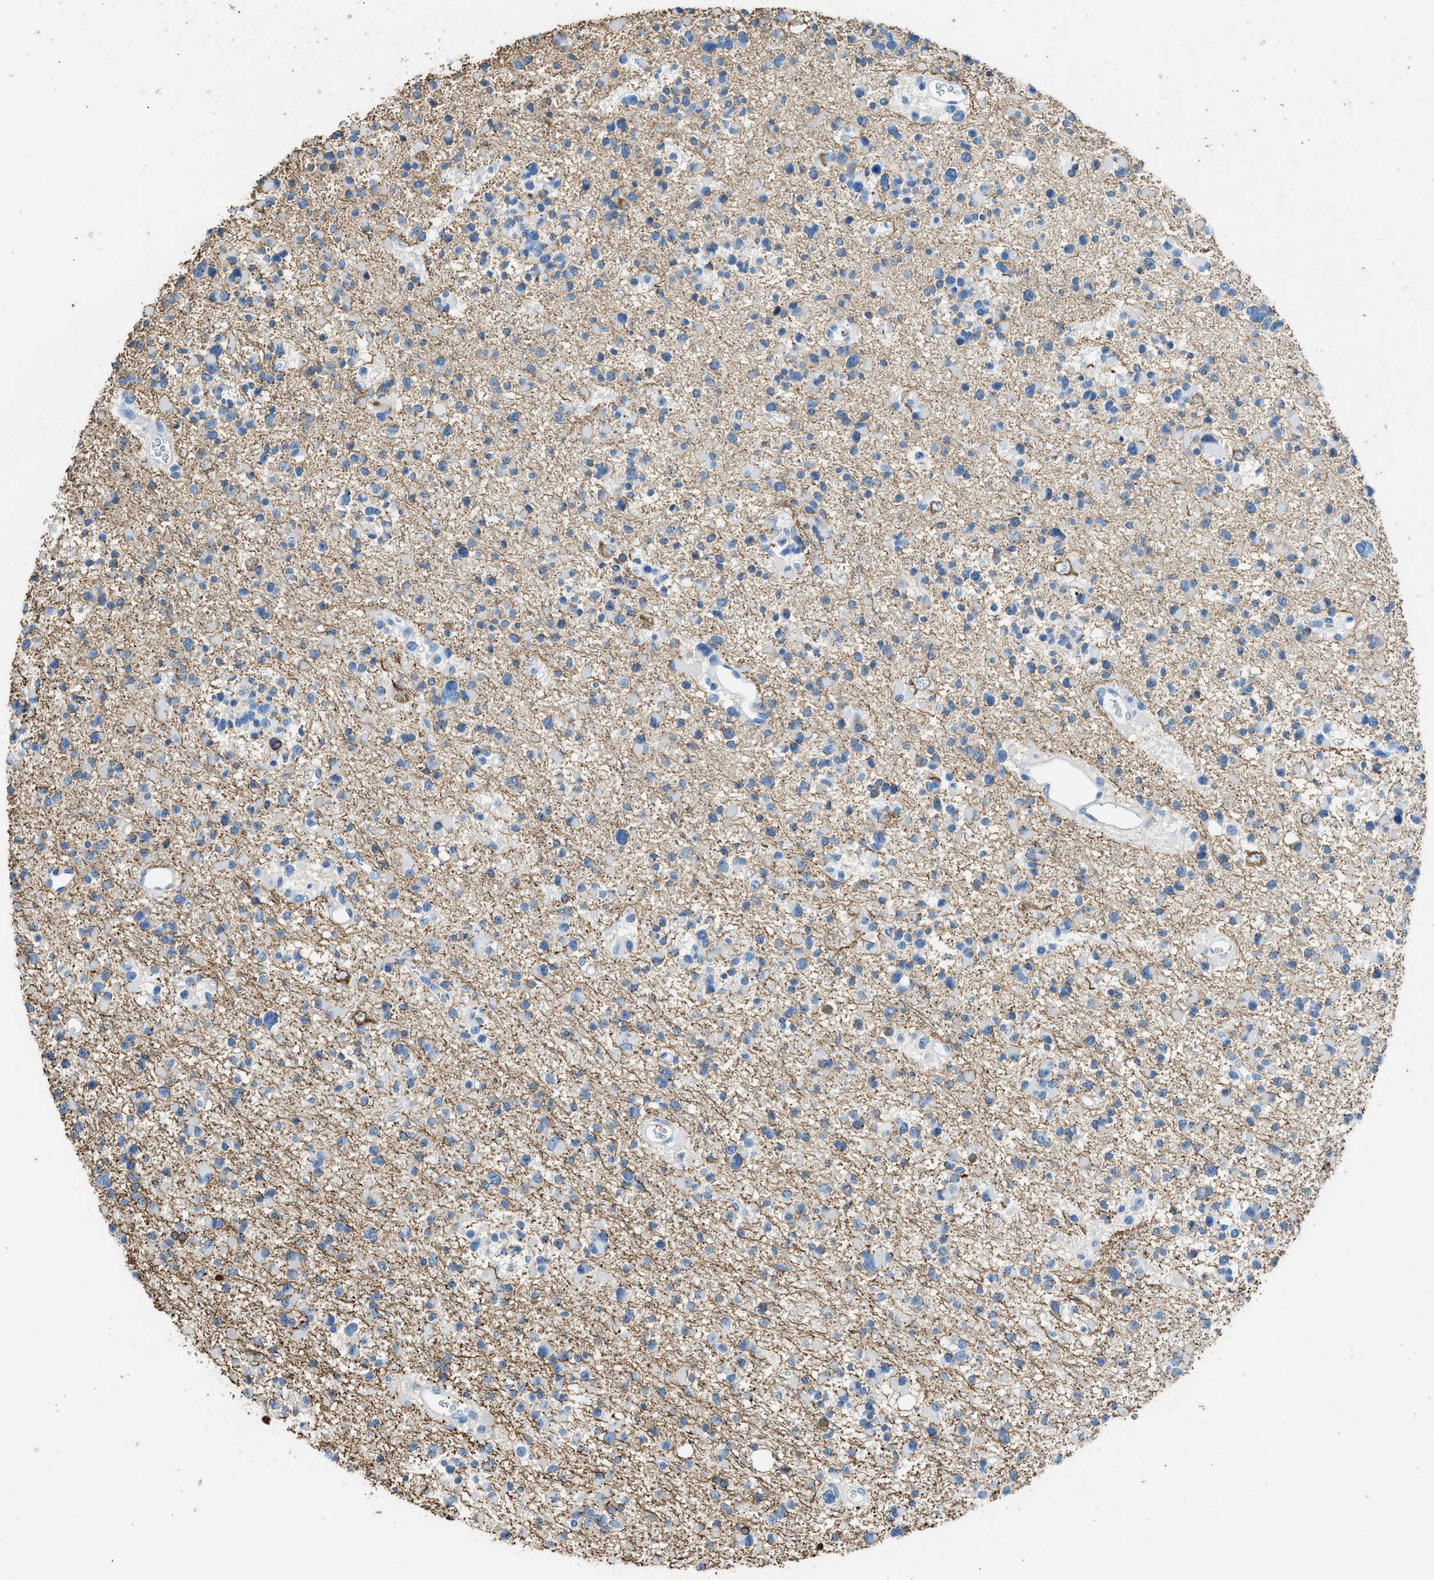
{"staining": {"intensity": "negative", "quantity": "none", "location": "none"}, "tissue": "glioma", "cell_type": "Tumor cells", "image_type": "cancer", "snomed": [{"axis": "morphology", "description": "Glioma, malignant, Low grade"}, {"axis": "topography", "description": "Brain"}], "caption": "Tumor cells show no significant protein staining in glioma.", "gene": "FAIM2", "patient": {"sex": "female", "age": 22}}